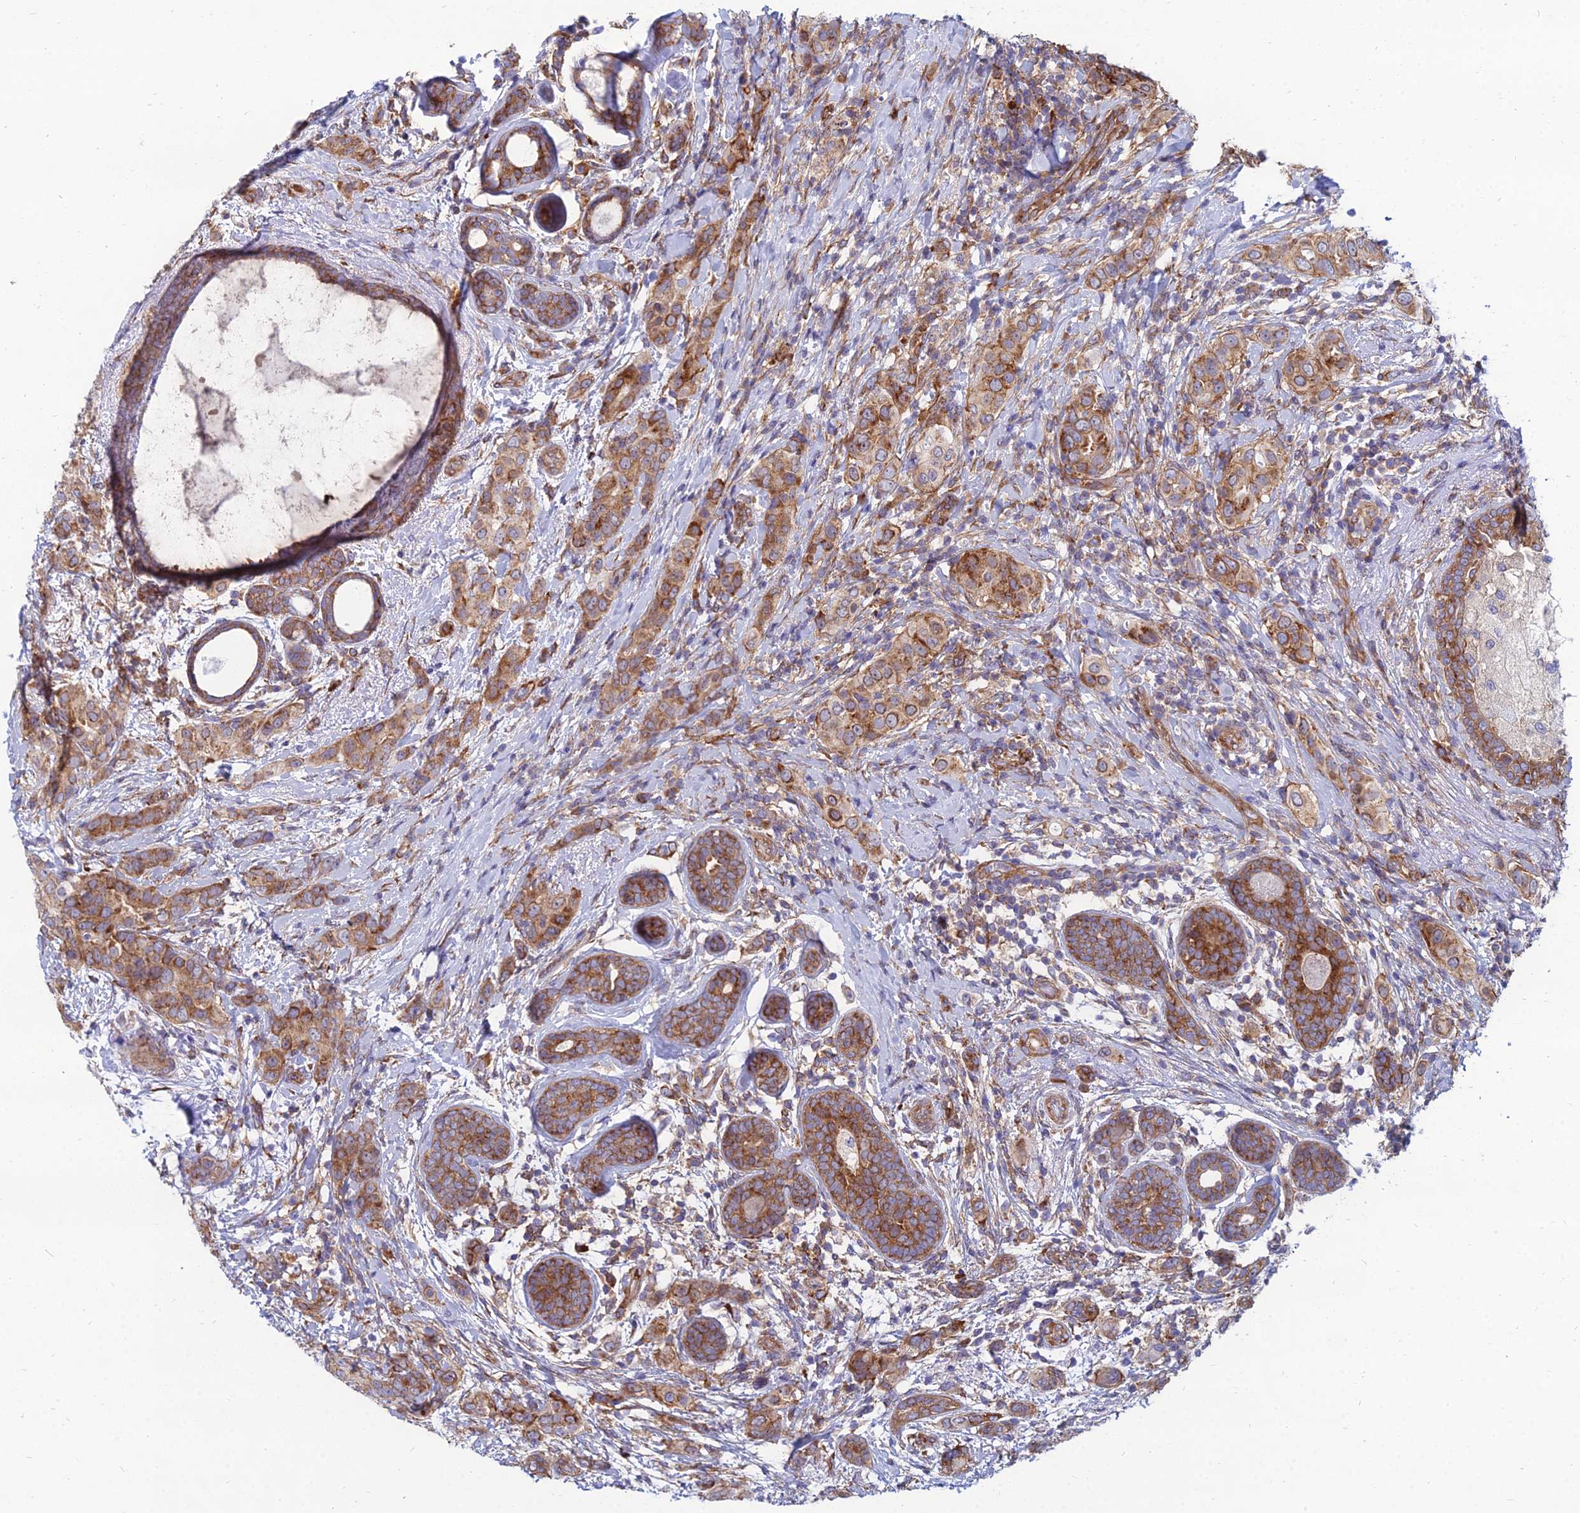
{"staining": {"intensity": "strong", "quantity": ">75%", "location": "cytoplasmic/membranous"}, "tissue": "breast cancer", "cell_type": "Tumor cells", "image_type": "cancer", "snomed": [{"axis": "morphology", "description": "Lobular carcinoma"}, {"axis": "topography", "description": "Breast"}], "caption": "The histopathology image exhibits staining of breast lobular carcinoma, revealing strong cytoplasmic/membranous protein expression (brown color) within tumor cells.", "gene": "TXLNA", "patient": {"sex": "female", "age": 51}}